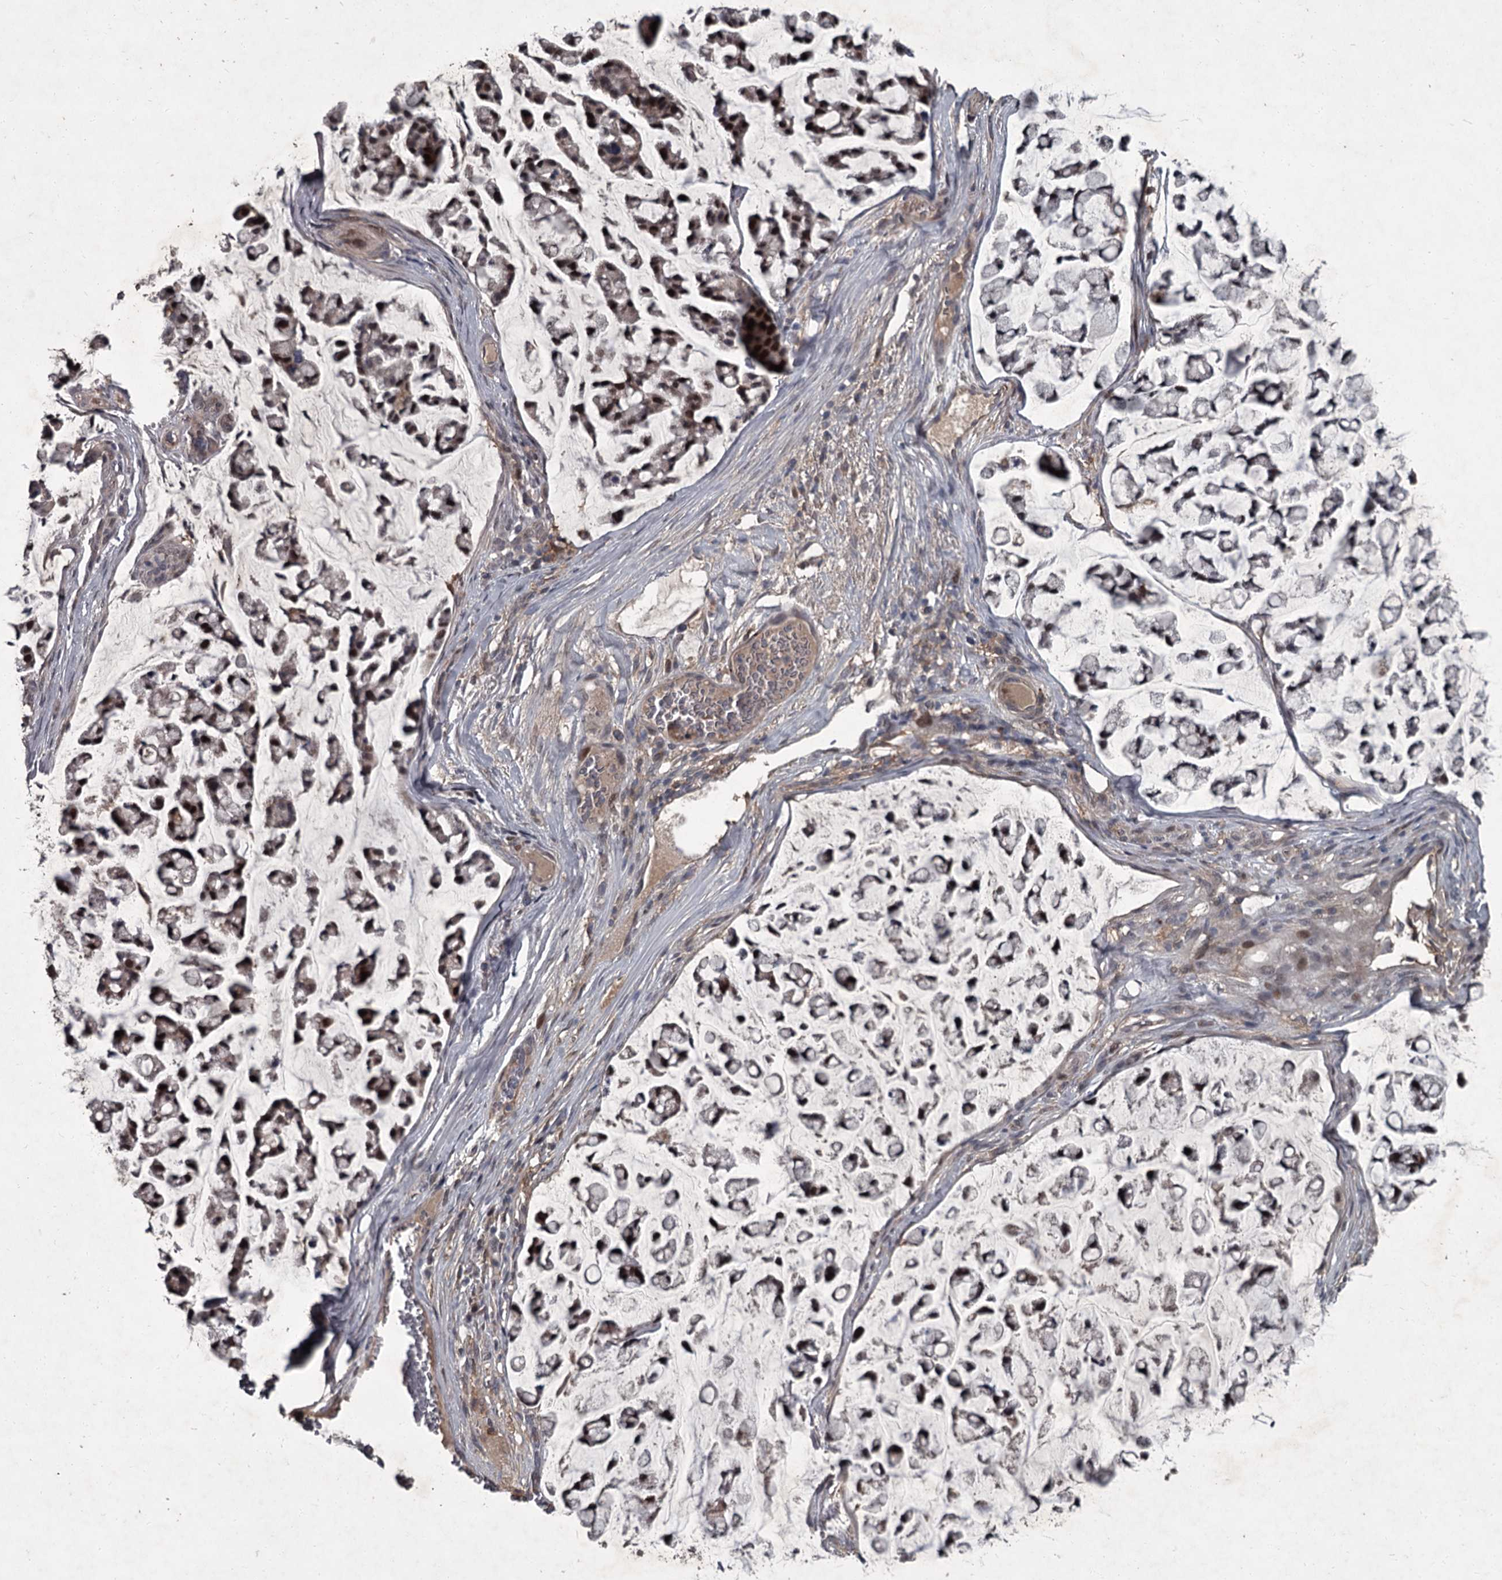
{"staining": {"intensity": "weak", "quantity": ">75%", "location": "nuclear"}, "tissue": "stomach cancer", "cell_type": "Tumor cells", "image_type": "cancer", "snomed": [{"axis": "morphology", "description": "Adenocarcinoma, NOS"}, {"axis": "topography", "description": "Stomach, lower"}], "caption": "Stomach cancer (adenocarcinoma) tissue demonstrates weak nuclear staining in about >75% of tumor cells", "gene": "FLVCR2", "patient": {"sex": "male", "age": 67}}